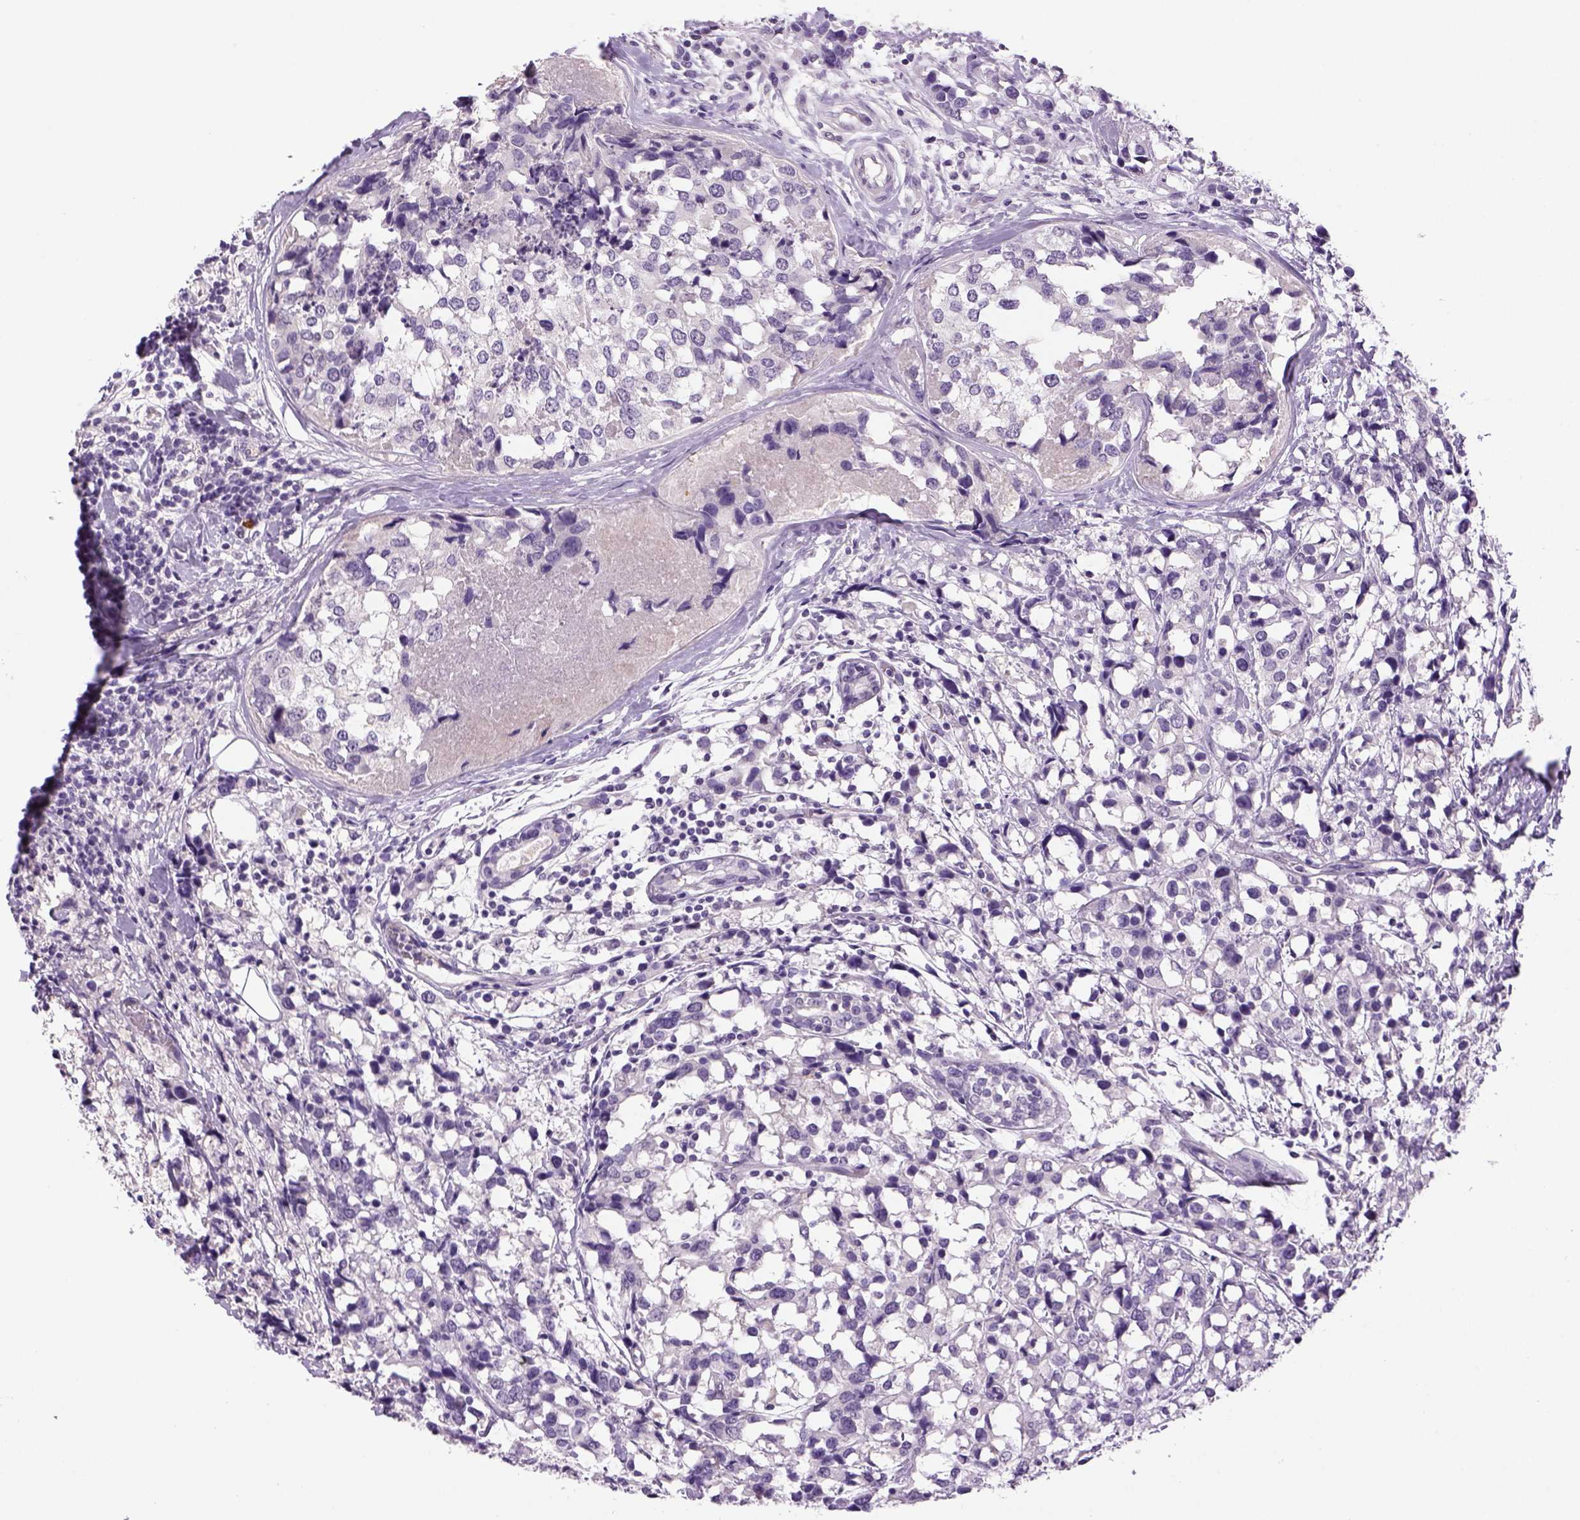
{"staining": {"intensity": "negative", "quantity": "none", "location": "none"}, "tissue": "breast cancer", "cell_type": "Tumor cells", "image_type": "cancer", "snomed": [{"axis": "morphology", "description": "Lobular carcinoma"}, {"axis": "topography", "description": "Breast"}], "caption": "High magnification brightfield microscopy of breast cancer stained with DAB (brown) and counterstained with hematoxylin (blue): tumor cells show no significant positivity.", "gene": "DBH", "patient": {"sex": "female", "age": 59}}